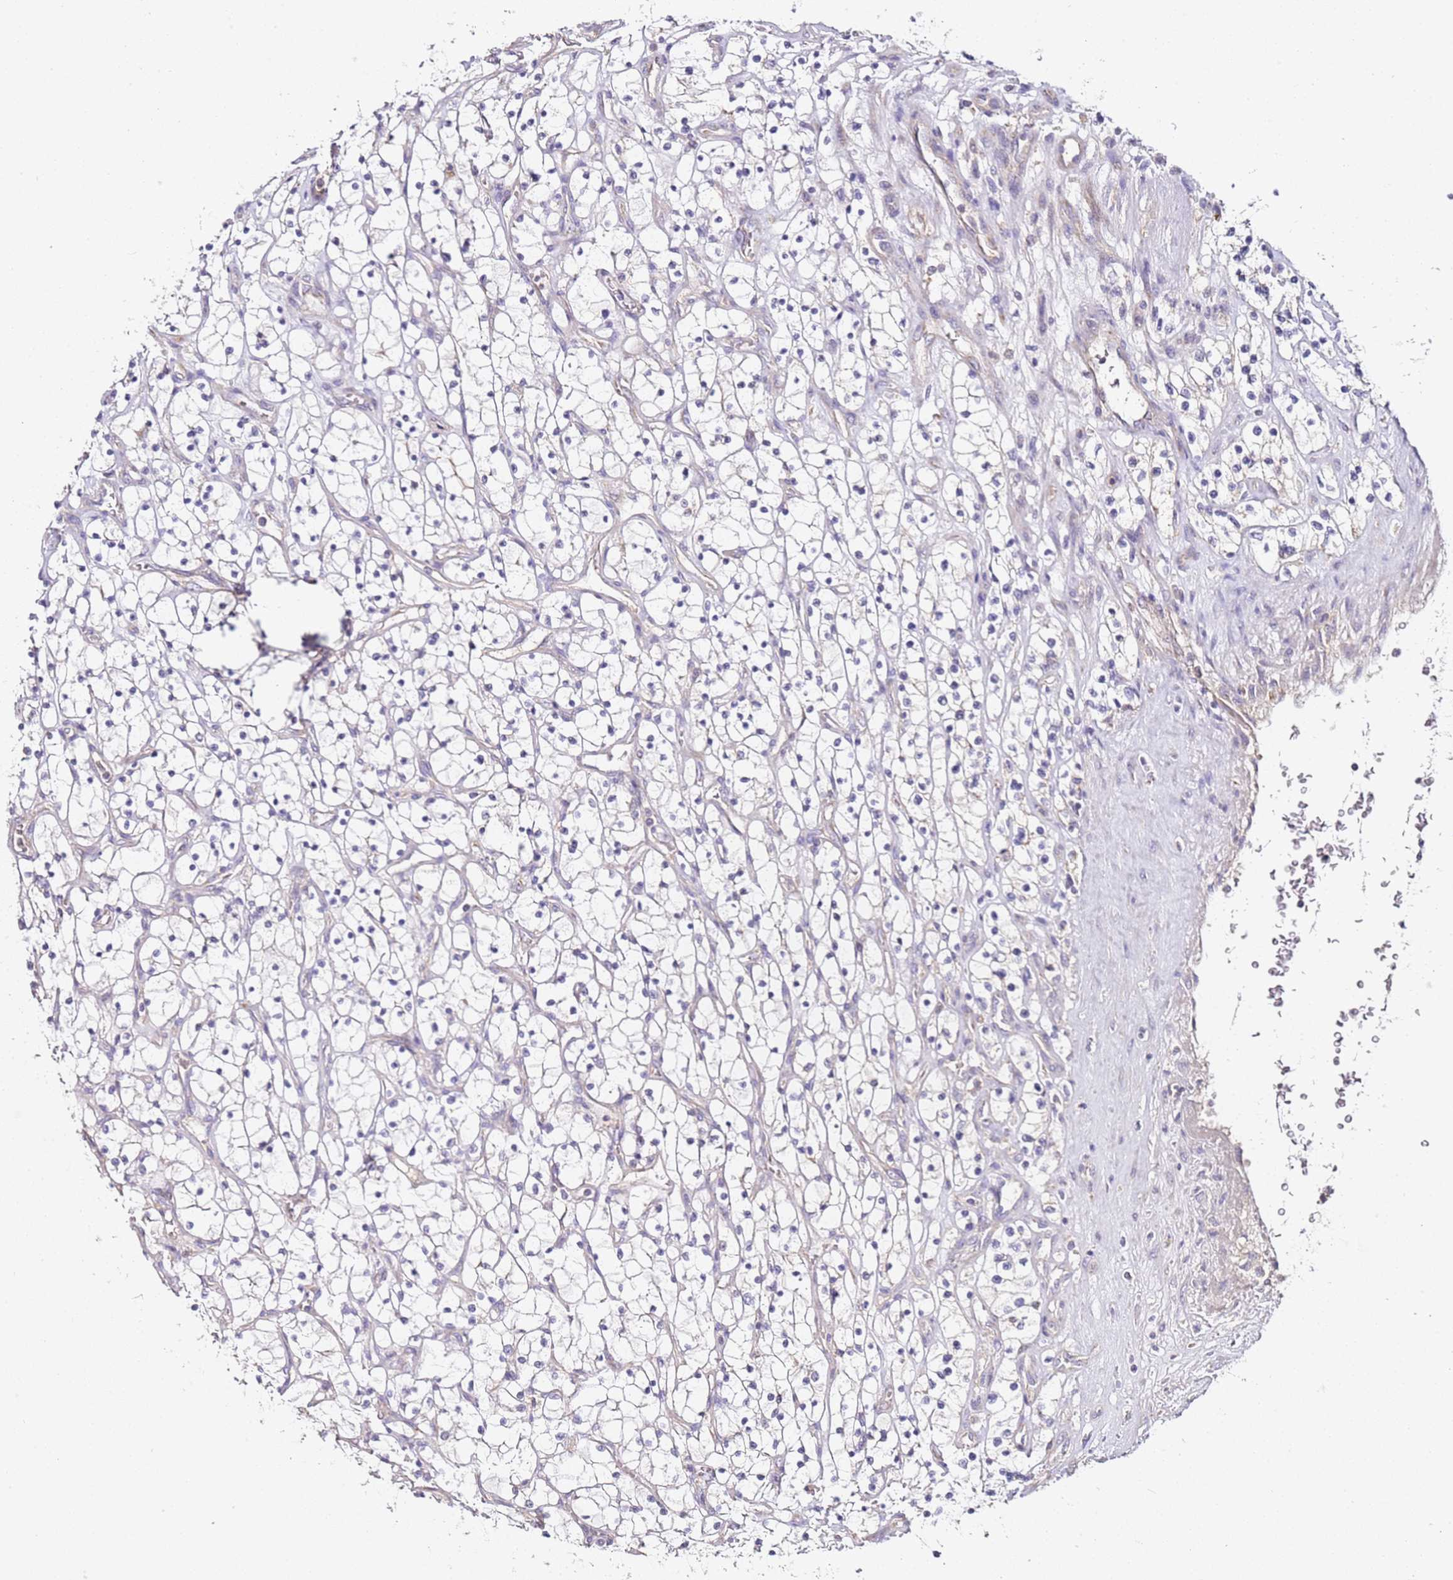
{"staining": {"intensity": "negative", "quantity": "none", "location": "none"}, "tissue": "renal cancer", "cell_type": "Tumor cells", "image_type": "cancer", "snomed": [{"axis": "morphology", "description": "Adenocarcinoma, NOS"}, {"axis": "topography", "description": "Kidney"}], "caption": "Micrograph shows no protein positivity in tumor cells of renal cancer (adenocarcinoma) tissue.", "gene": "OR2B11", "patient": {"sex": "female", "age": 69}}